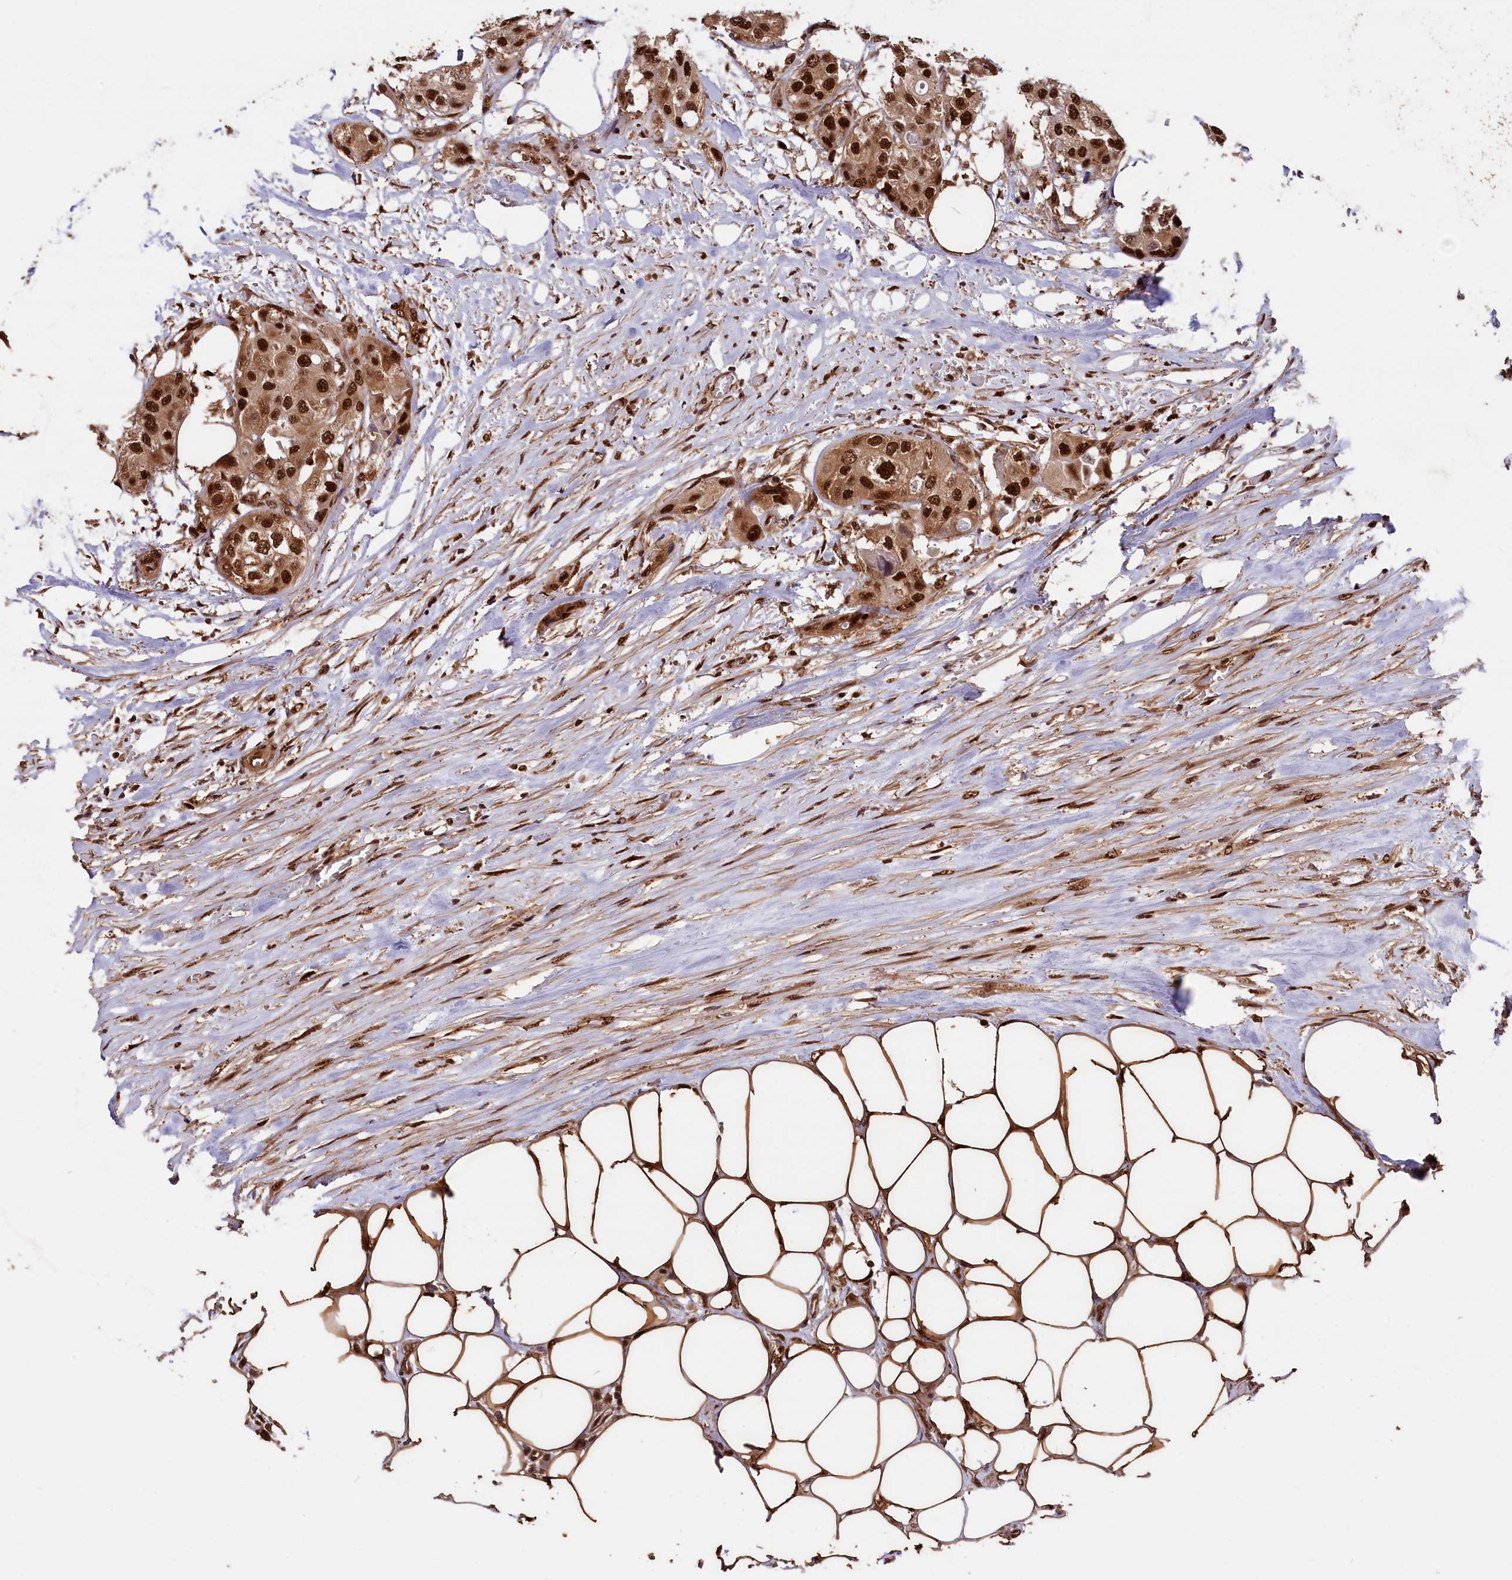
{"staining": {"intensity": "strong", "quantity": ">75%", "location": "cytoplasmic/membranous,nuclear"}, "tissue": "urothelial cancer", "cell_type": "Tumor cells", "image_type": "cancer", "snomed": [{"axis": "morphology", "description": "Urothelial carcinoma, High grade"}, {"axis": "topography", "description": "Urinary bladder"}], "caption": "Protein staining reveals strong cytoplasmic/membranous and nuclear expression in approximately >75% of tumor cells in high-grade urothelial carcinoma.", "gene": "ADRM1", "patient": {"sex": "male", "age": 64}}